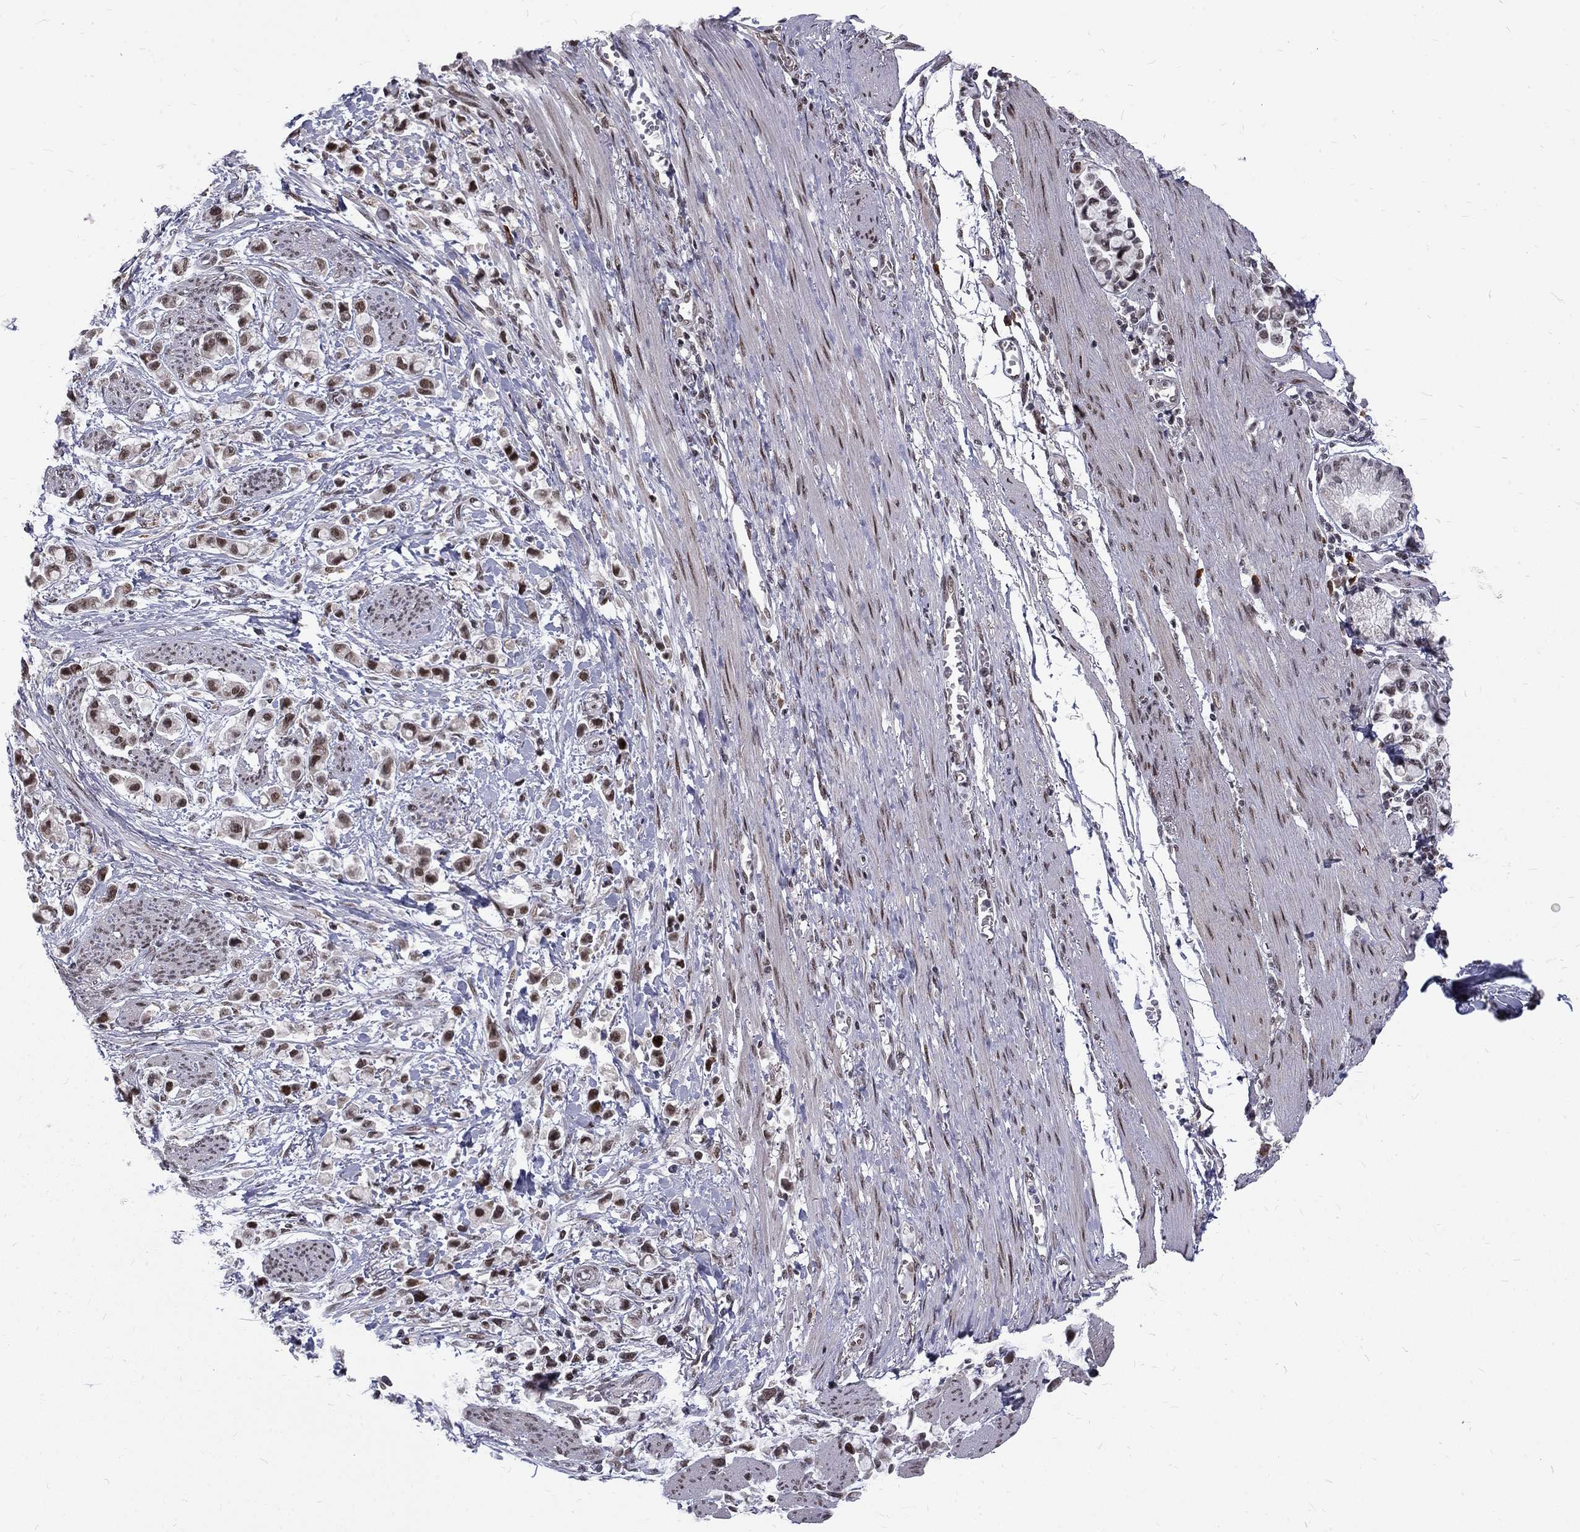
{"staining": {"intensity": "strong", "quantity": ">75%", "location": "nuclear"}, "tissue": "stomach cancer", "cell_type": "Tumor cells", "image_type": "cancer", "snomed": [{"axis": "morphology", "description": "Adenocarcinoma, NOS"}, {"axis": "topography", "description": "Stomach"}], "caption": "Protein staining of adenocarcinoma (stomach) tissue displays strong nuclear expression in approximately >75% of tumor cells.", "gene": "TCEAL1", "patient": {"sex": "female", "age": 81}}